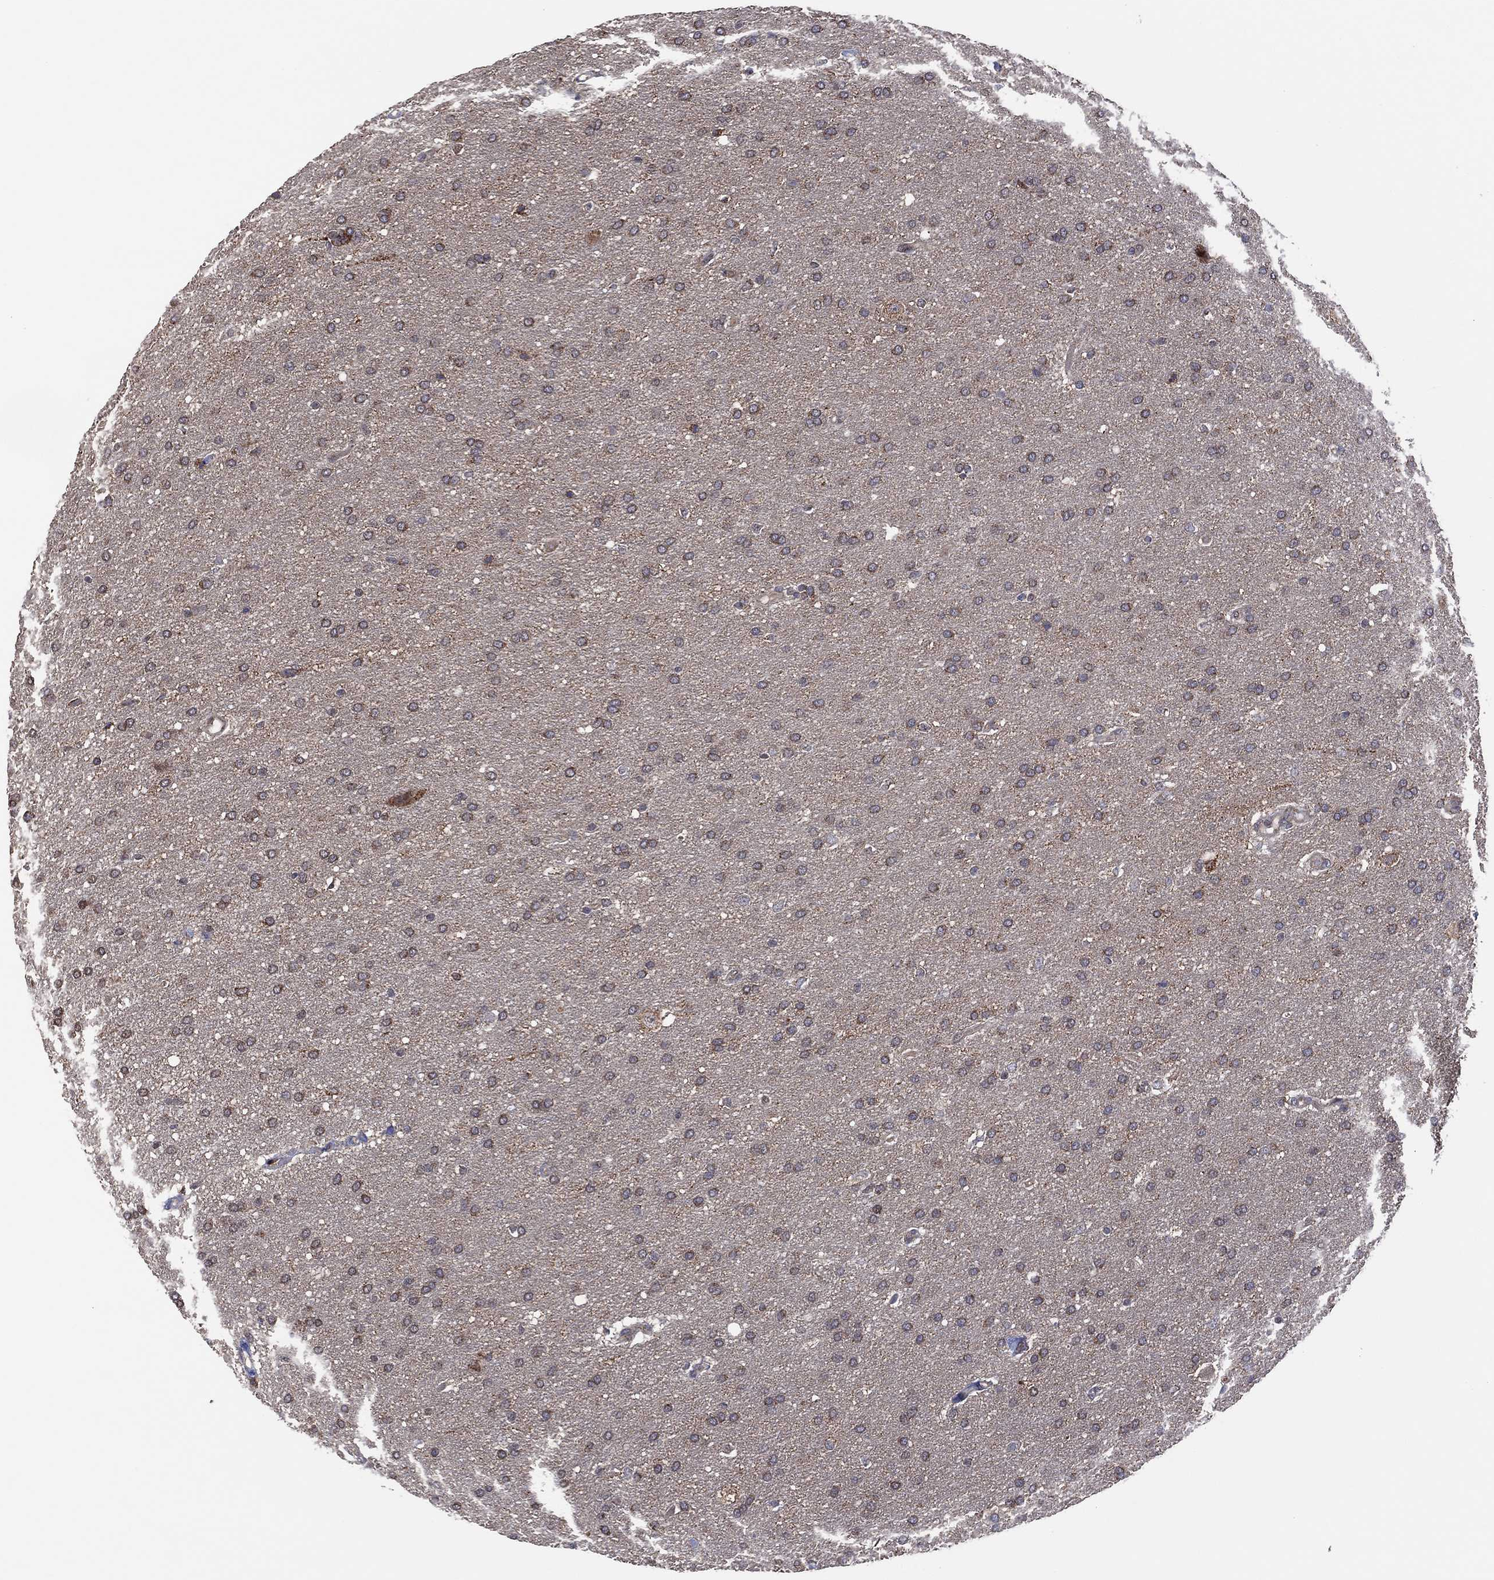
{"staining": {"intensity": "weak", "quantity": "<25%", "location": "cytoplasmic/membranous"}, "tissue": "glioma", "cell_type": "Tumor cells", "image_type": "cancer", "snomed": [{"axis": "morphology", "description": "Glioma, malignant, Low grade"}, {"axis": "topography", "description": "Brain"}], "caption": "Immunohistochemistry (IHC) photomicrograph of malignant glioma (low-grade) stained for a protein (brown), which reveals no positivity in tumor cells.", "gene": "PIDD1", "patient": {"sex": "female", "age": 37}}